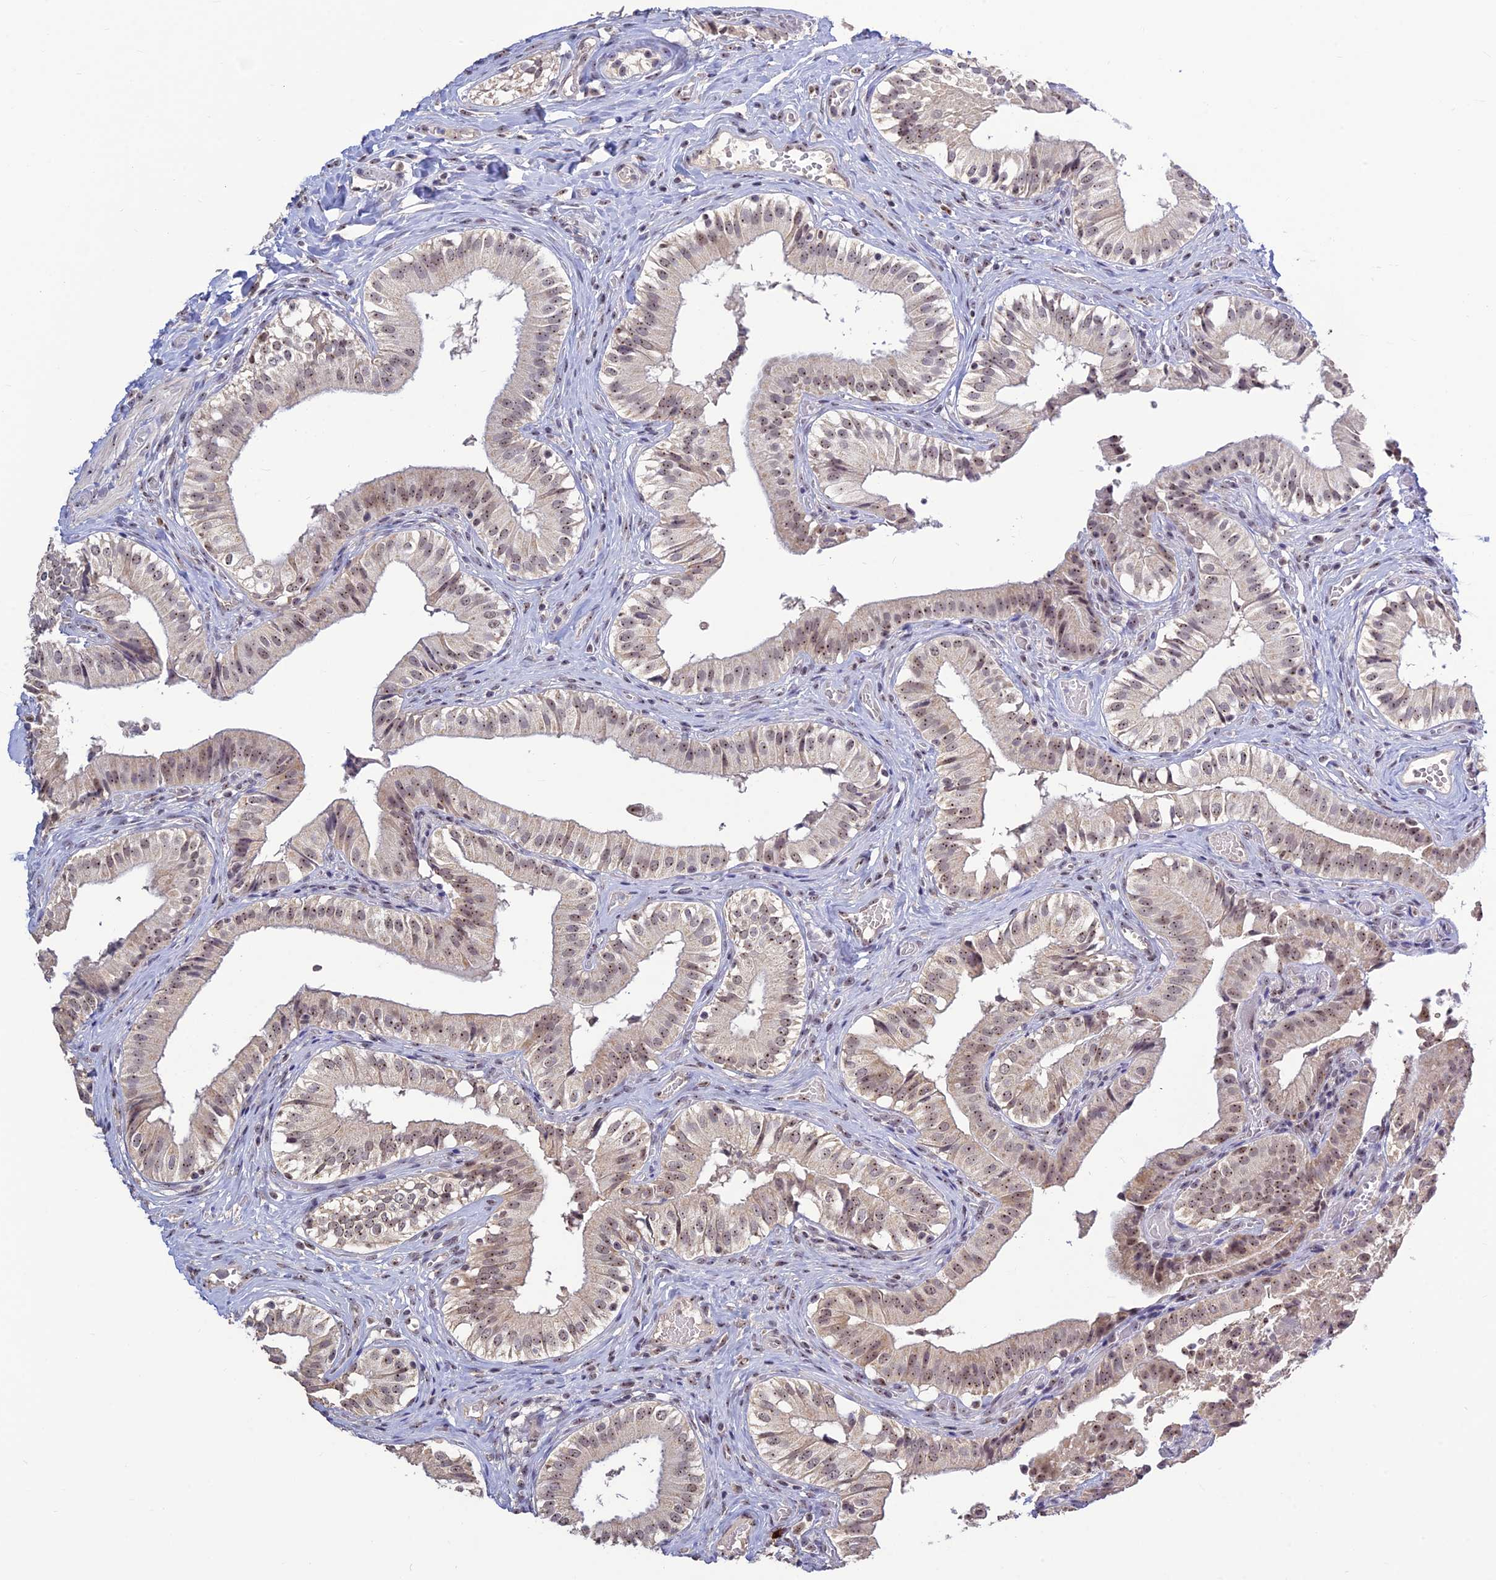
{"staining": {"intensity": "weak", "quantity": "25%-75%", "location": "nuclear"}, "tissue": "gallbladder", "cell_type": "Glandular cells", "image_type": "normal", "snomed": [{"axis": "morphology", "description": "Normal tissue, NOS"}, {"axis": "topography", "description": "Gallbladder"}], "caption": "About 25%-75% of glandular cells in normal human gallbladder display weak nuclear protein positivity as visualized by brown immunohistochemical staining.", "gene": "POLR1G", "patient": {"sex": "female", "age": 47}}